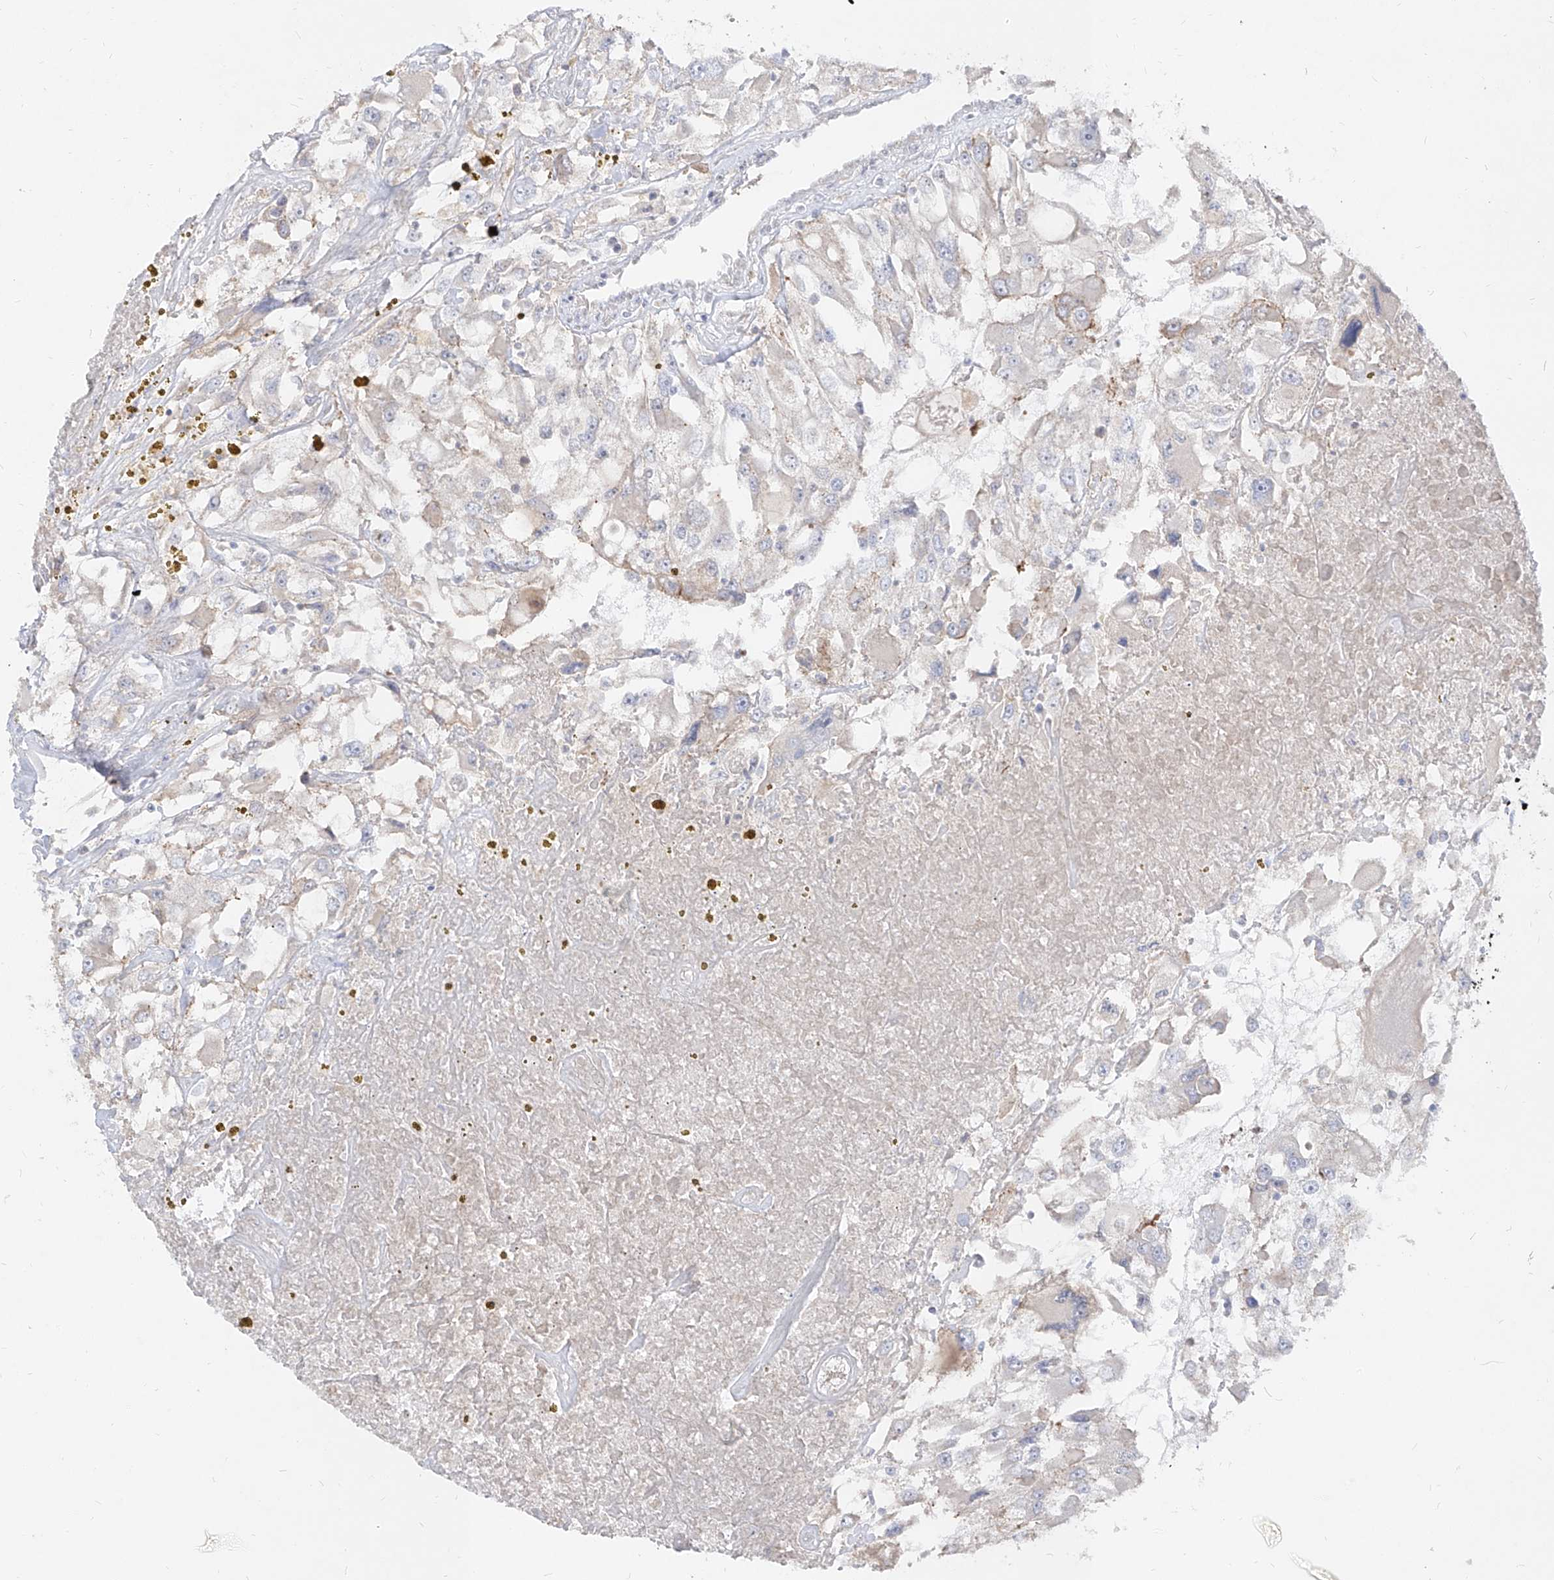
{"staining": {"intensity": "negative", "quantity": "none", "location": "none"}, "tissue": "renal cancer", "cell_type": "Tumor cells", "image_type": "cancer", "snomed": [{"axis": "morphology", "description": "Adenocarcinoma, NOS"}, {"axis": "topography", "description": "Kidney"}], "caption": "High magnification brightfield microscopy of renal cancer stained with DAB (brown) and counterstained with hematoxylin (blue): tumor cells show no significant staining. (DAB IHC visualized using brightfield microscopy, high magnification).", "gene": "RBFOX3", "patient": {"sex": "female", "age": 52}}